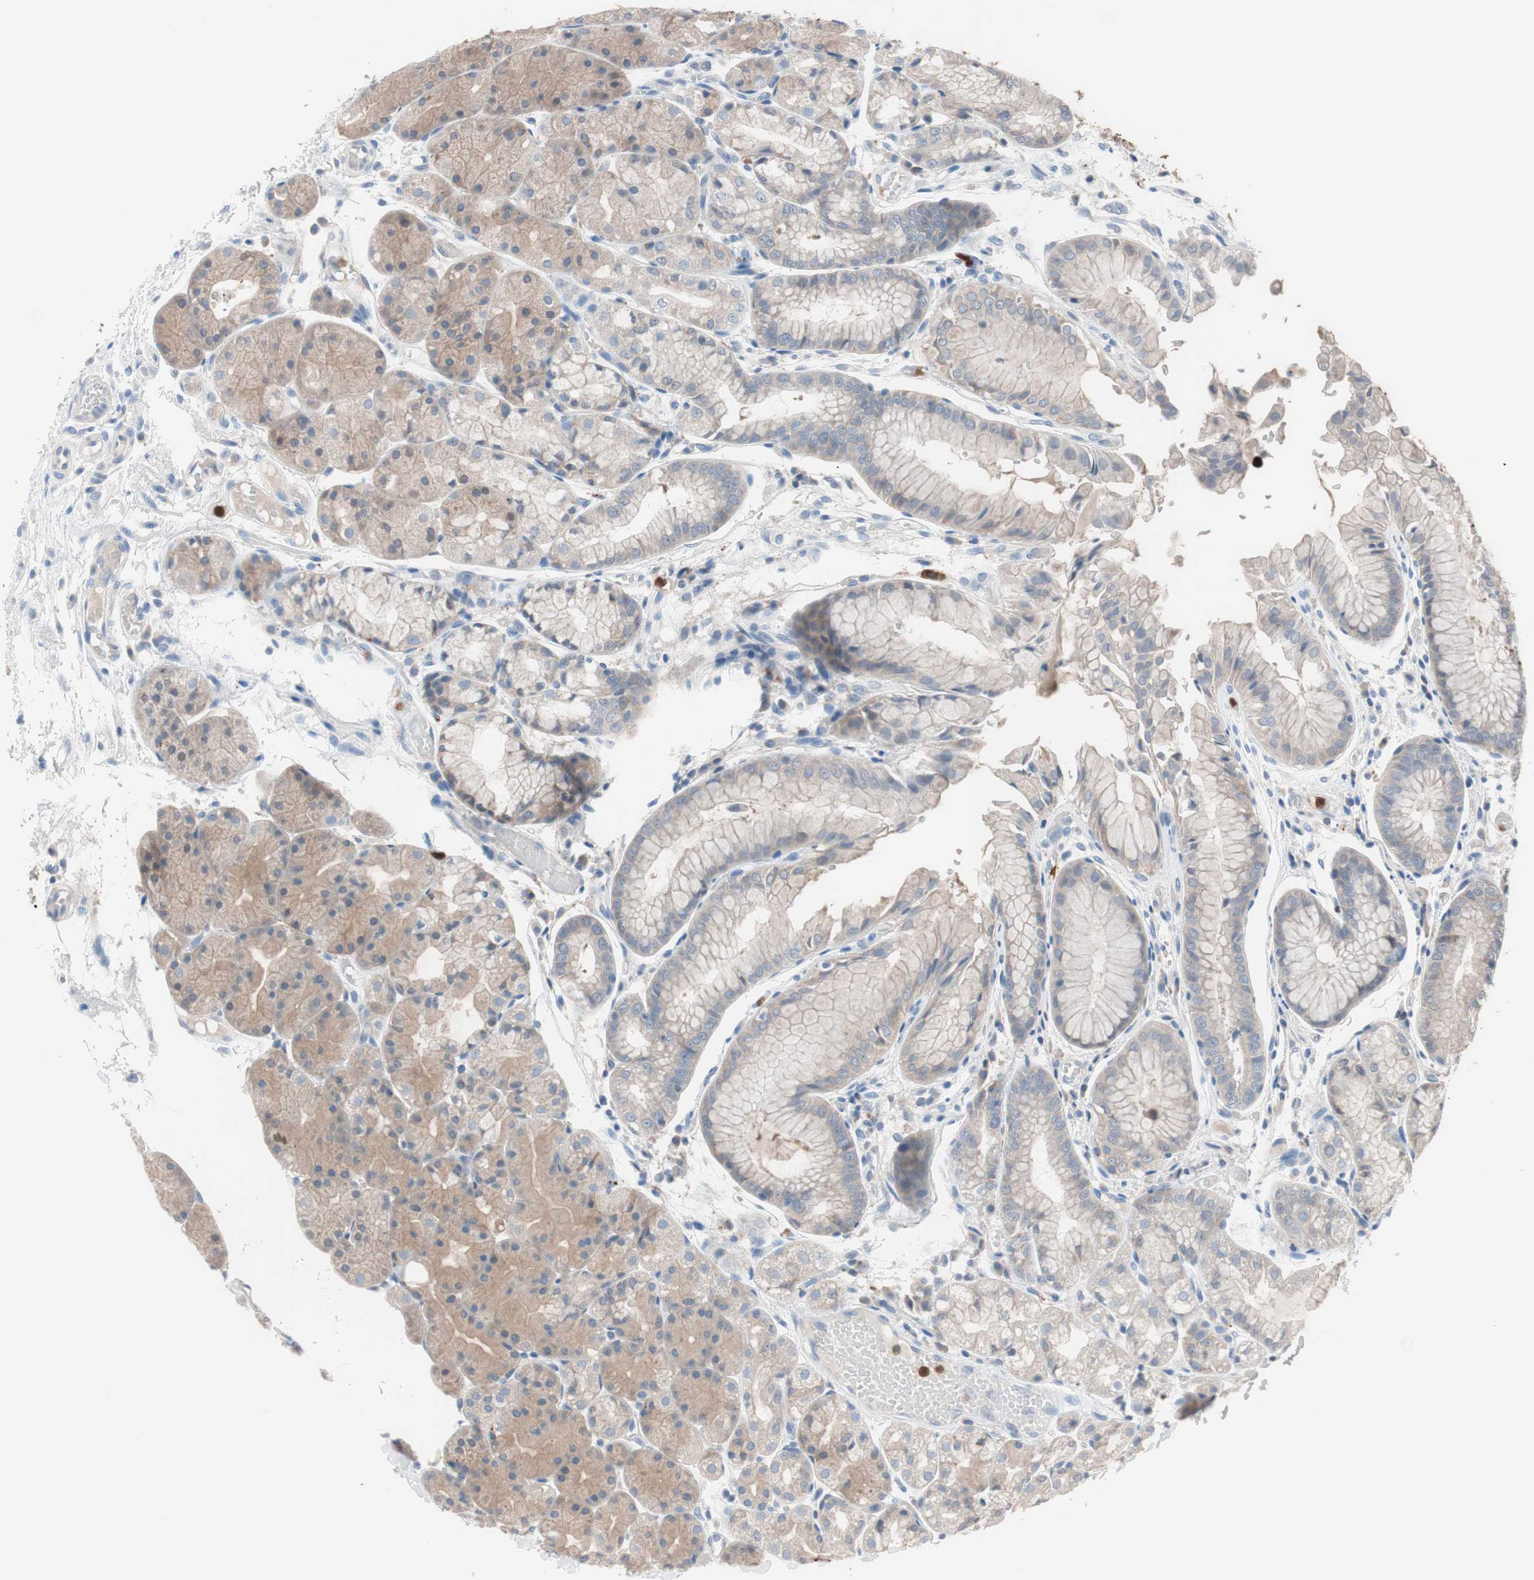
{"staining": {"intensity": "weak", "quantity": ">75%", "location": "cytoplasmic/membranous"}, "tissue": "stomach", "cell_type": "Glandular cells", "image_type": "normal", "snomed": [{"axis": "morphology", "description": "Normal tissue, NOS"}, {"axis": "topography", "description": "Stomach, upper"}], "caption": "A brown stain shows weak cytoplasmic/membranous staining of a protein in glandular cells of unremarkable stomach.", "gene": "CLEC4D", "patient": {"sex": "male", "age": 72}}